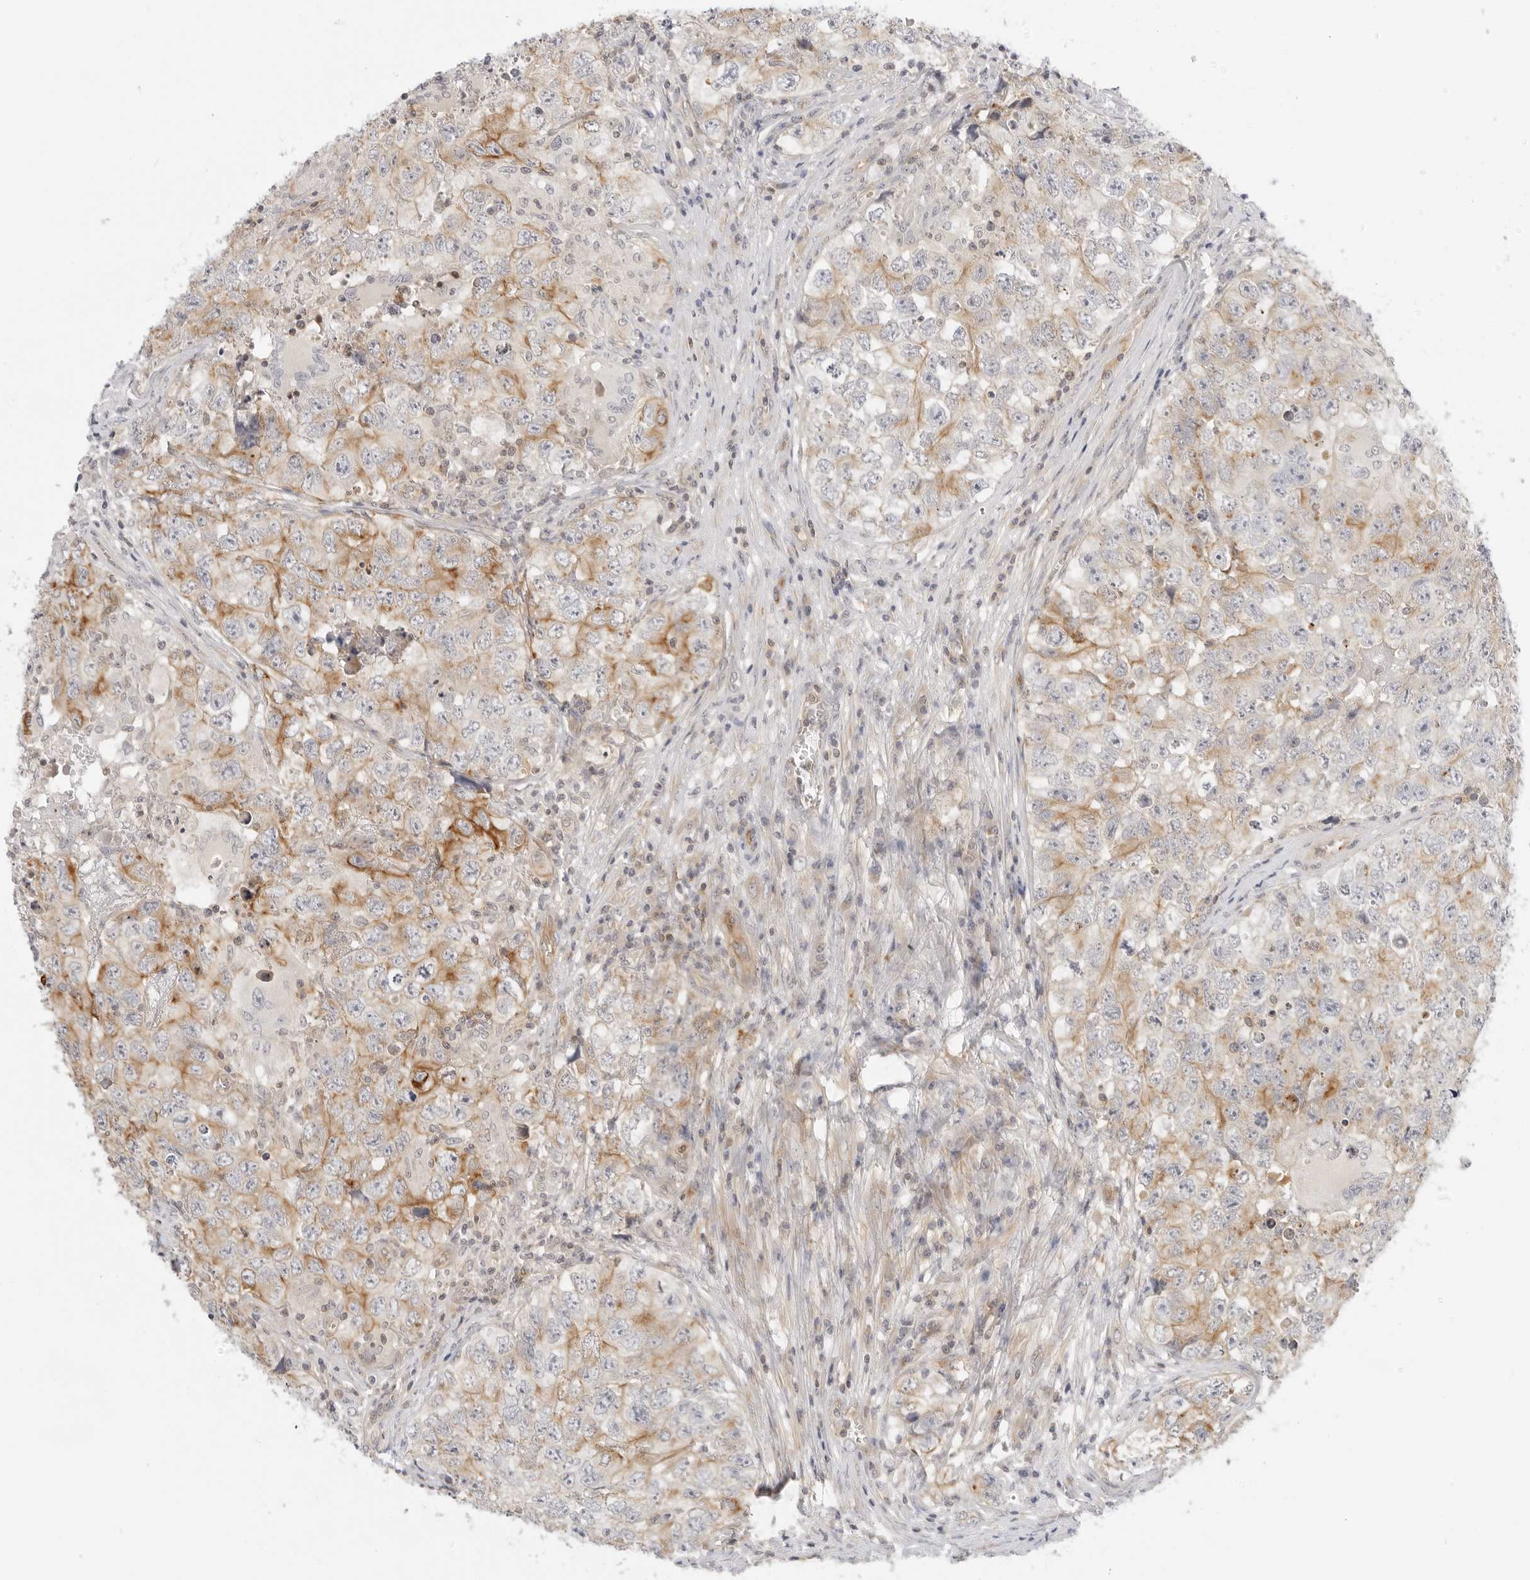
{"staining": {"intensity": "moderate", "quantity": "<25%", "location": "cytoplasmic/membranous"}, "tissue": "testis cancer", "cell_type": "Tumor cells", "image_type": "cancer", "snomed": [{"axis": "morphology", "description": "Seminoma, NOS"}, {"axis": "morphology", "description": "Carcinoma, Embryonal, NOS"}, {"axis": "topography", "description": "Testis"}], "caption": "Human testis embryonal carcinoma stained for a protein (brown) displays moderate cytoplasmic/membranous positive positivity in approximately <25% of tumor cells.", "gene": "OSCP1", "patient": {"sex": "male", "age": 43}}